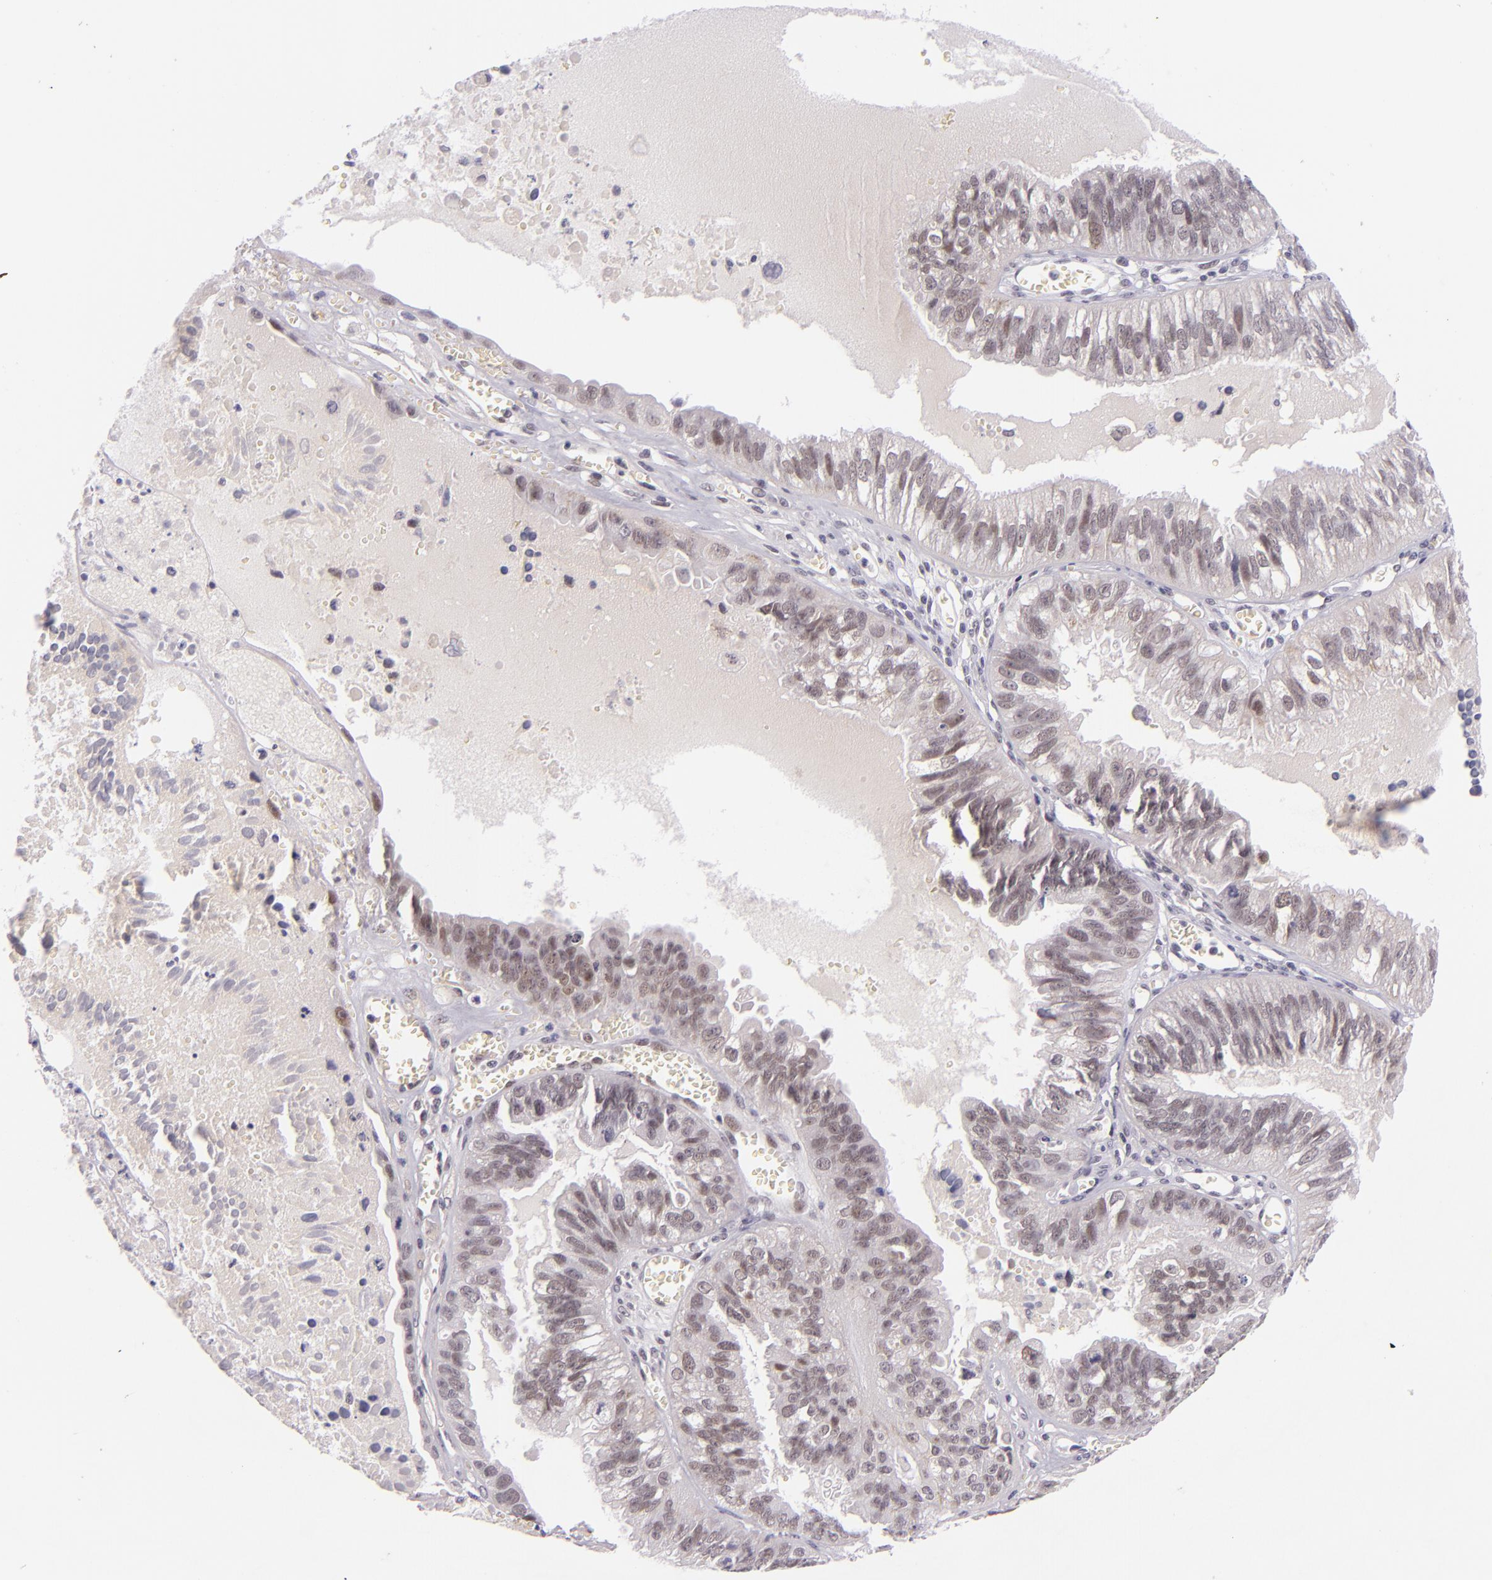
{"staining": {"intensity": "weak", "quantity": "25%-75%", "location": "nuclear"}, "tissue": "ovarian cancer", "cell_type": "Tumor cells", "image_type": "cancer", "snomed": [{"axis": "morphology", "description": "Carcinoma, endometroid"}, {"axis": "topography", "description": "Ovary"}], "caption": "Immunohistochemical staining of ovarian cancer shows weak nuclear protein expression in approximately 25%-75% of tumor cells.", "gene": "BCL3", "patient": {"sex": "female", "age": 85}}